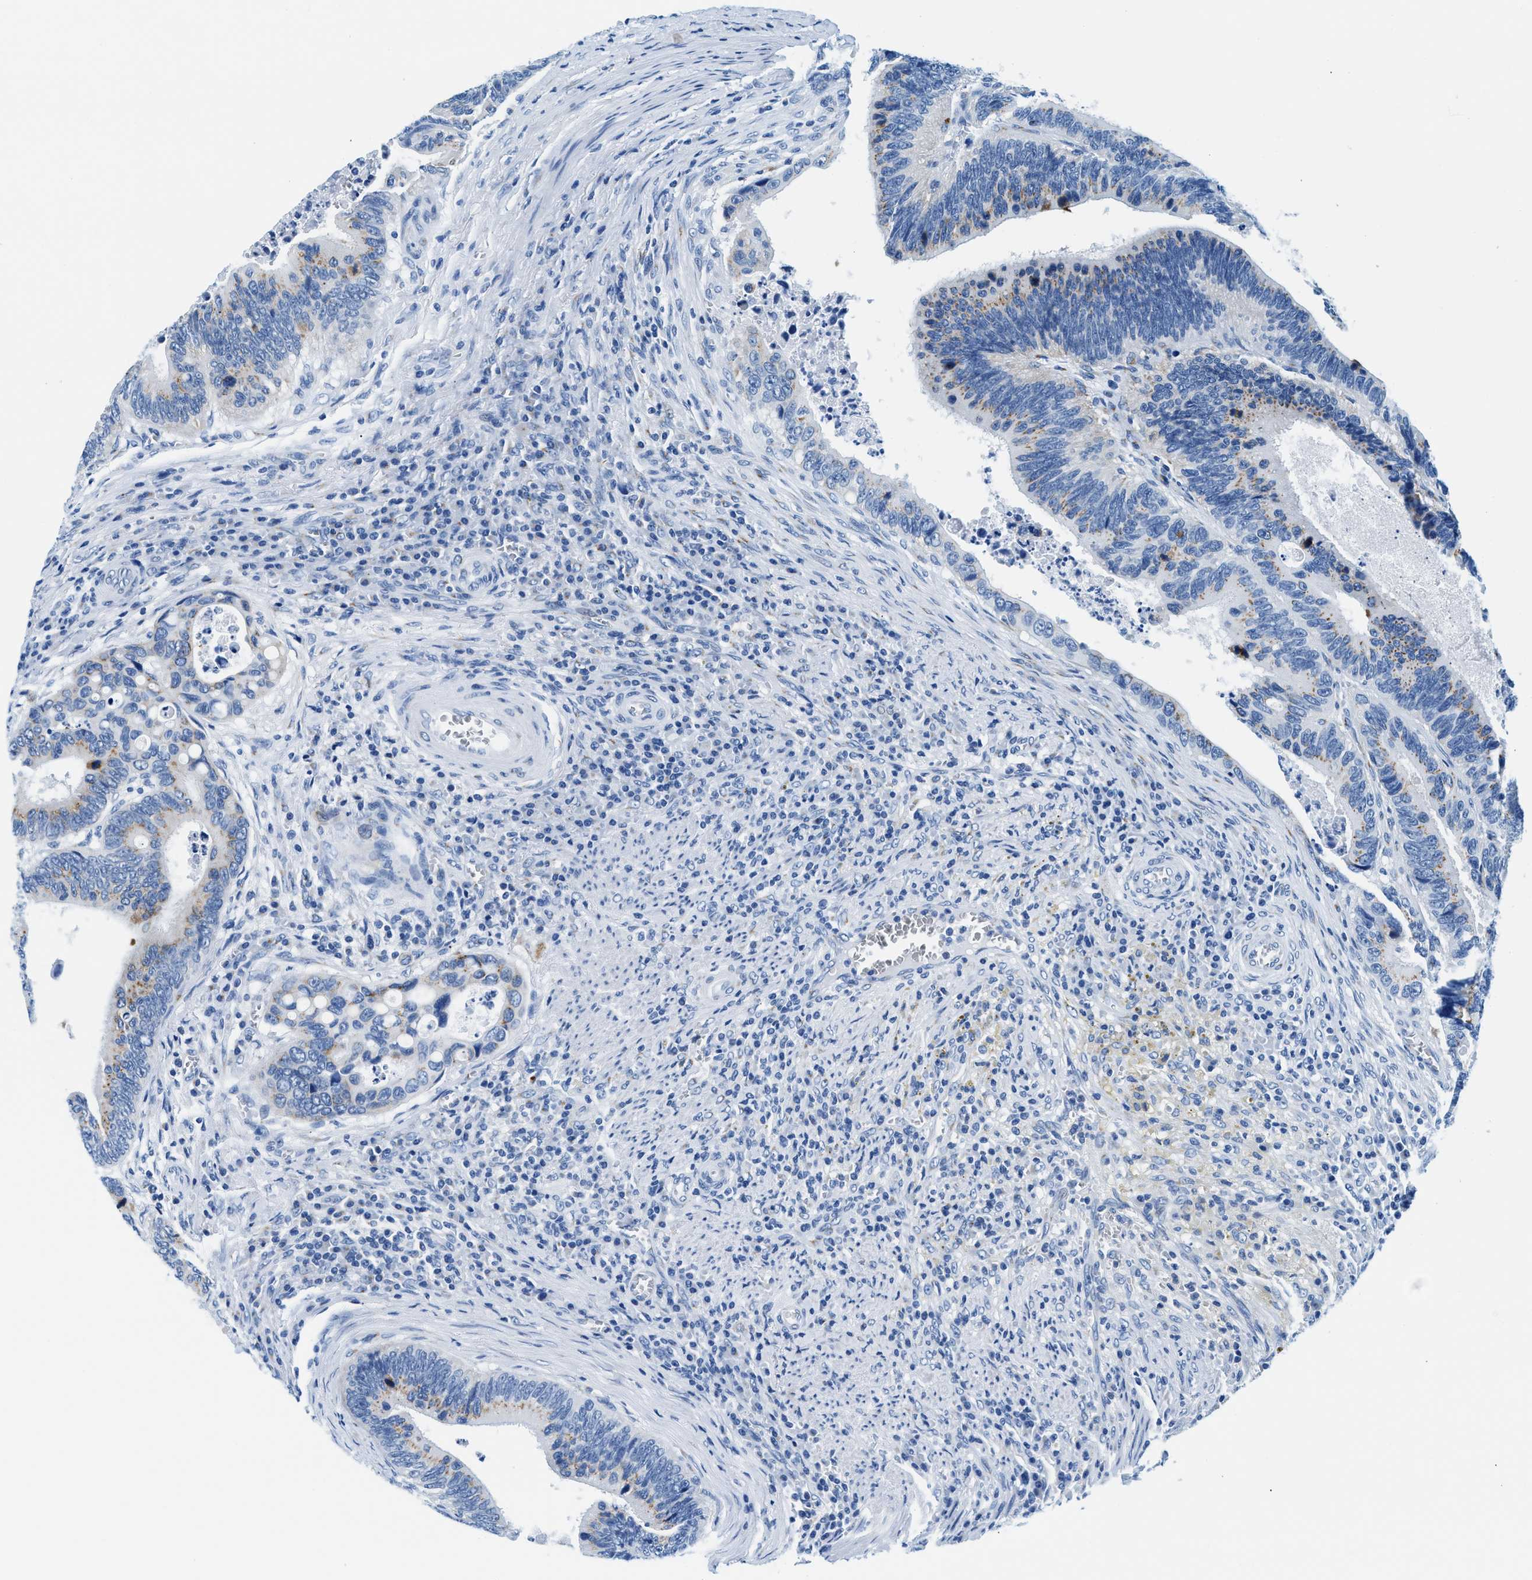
{"staining": {"intensity": "weak", "quantity": "<25%", "location": "cytoplasmic/membranous"}, "tissue": "colorectal cancer", "cell_type": "Tumor cells", "image_type": "cancer", "snomed": [{"axis": "morphology", "description": "Inflammation, NOS"}, {"axis": "morphology", "description": "Adenocarcinoma, NOS"}, {"axis": "topography", "description": "Colon"}], "caption": "Human colorectal cancer (adenocarcinoma) stained for a protein using immunohistochemistry (IHC) displays no staining in tumor cells.", "gene": "VPS53", "patient": {"sex": "male", "age": 72}}